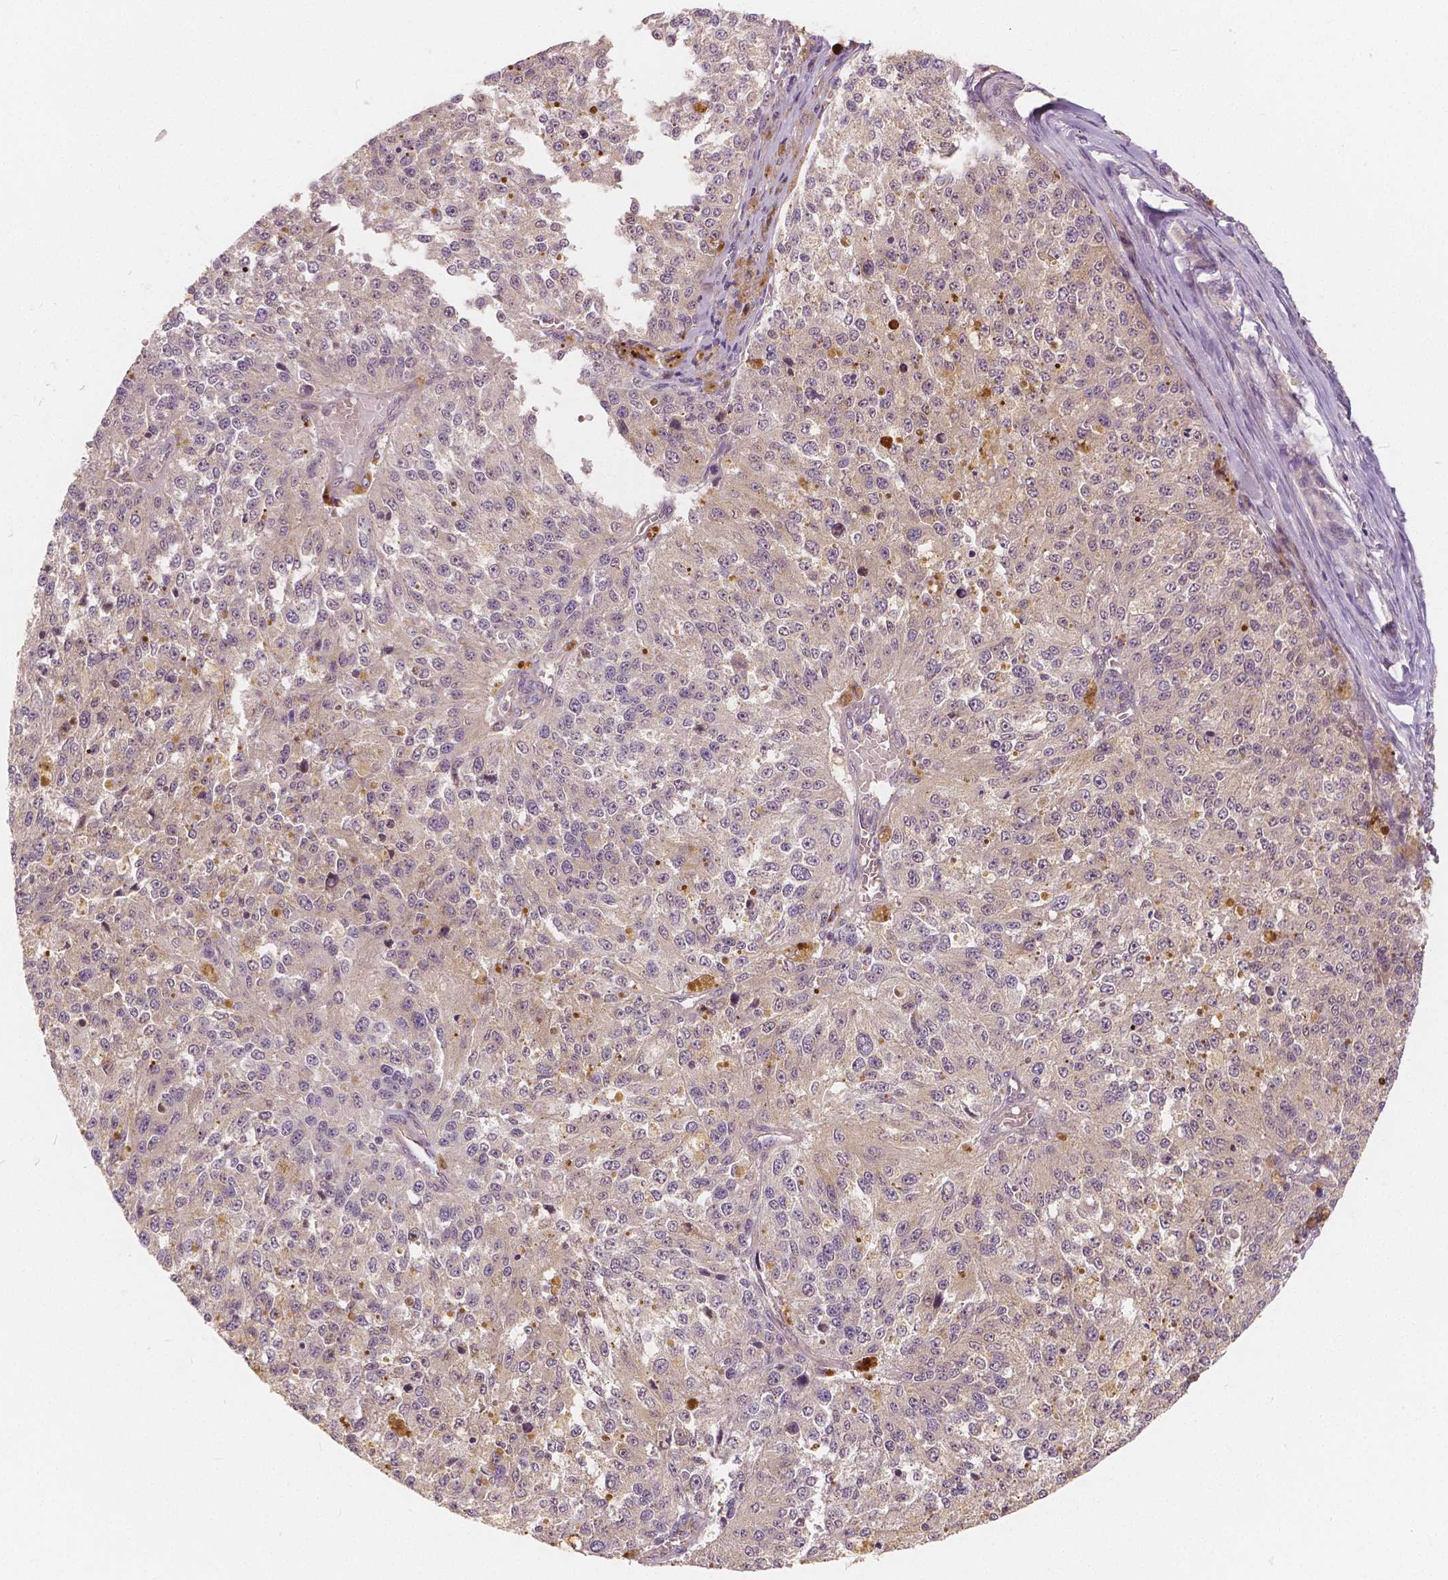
{"staining": {"intensity": "negative", "quantity": "none", "location": "none"}, "tissue": "melanoma", "cell_type": "Tumor cells", "image_type": "cancer", "snomed": [{"axis": "morphology", "description": "Malignant melanoma, Metastatic site"}, {"axis": "topography", "description": "Lymph node"}], "caption": "Malignant melanoma (metastatic site) stained for a protein using IHC exhibits no positivity tumor cells.", "gene": "SNX12", "patient": {"sex": "female", "age": 64}}